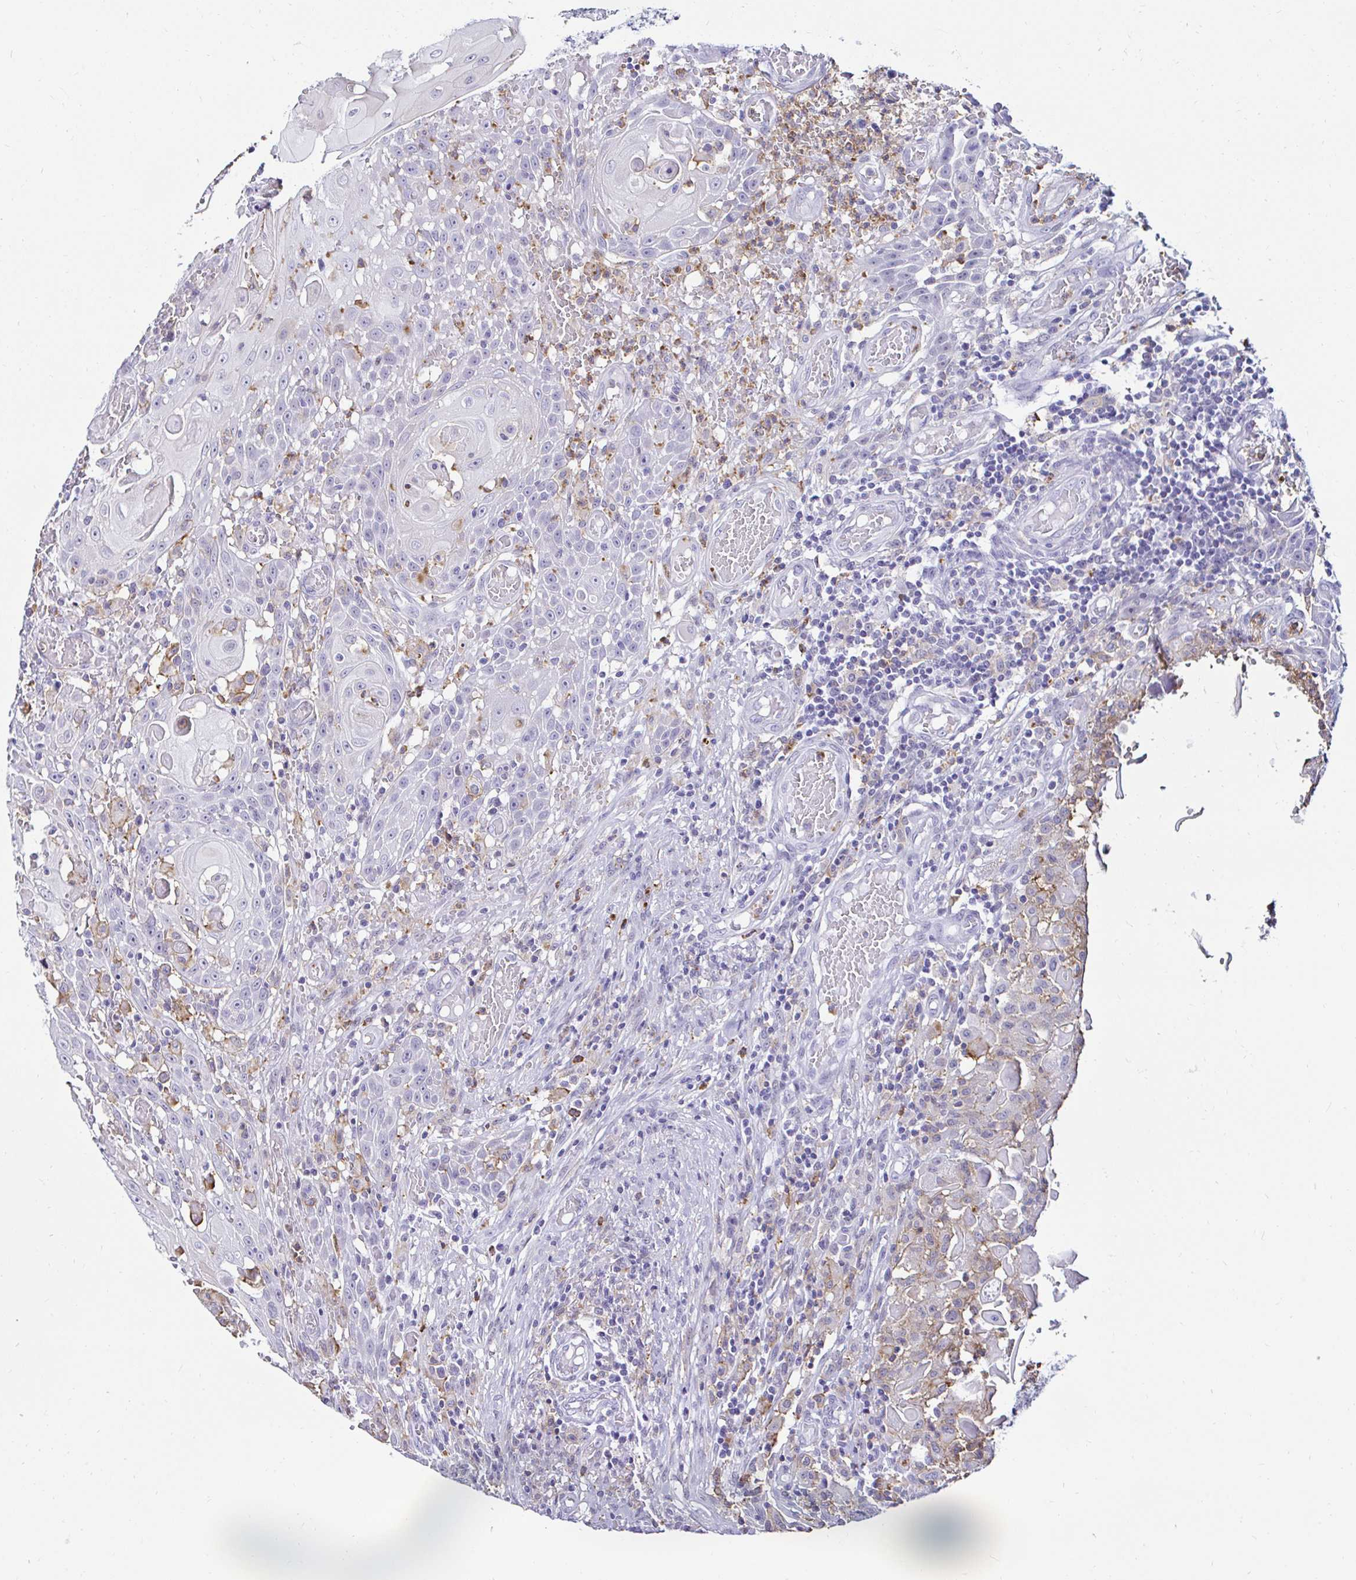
{"staining": {"intensity": "negative", "quantity": "none", "location": "none"}, "tissue": "head and neck cancer", "cell_type": "Tumor cells", "image_type": "cancer", "snomed": [{"axis": "morphology", "description": "Normal tissue, NOS"}, {"axis": "morphology", "description": "Squamous cell carcinoma, NOS"}, {"axis": "topography", "description": "Oral tissue"}, {"axis": "topography", "description": "Head-Neck"}], "caption": "Tumor cells show no significant protein positivity in squamous cell carcinoma (head and neck).", "gene": "CYBB", "patient": {"sex": "female", "age": 55}}